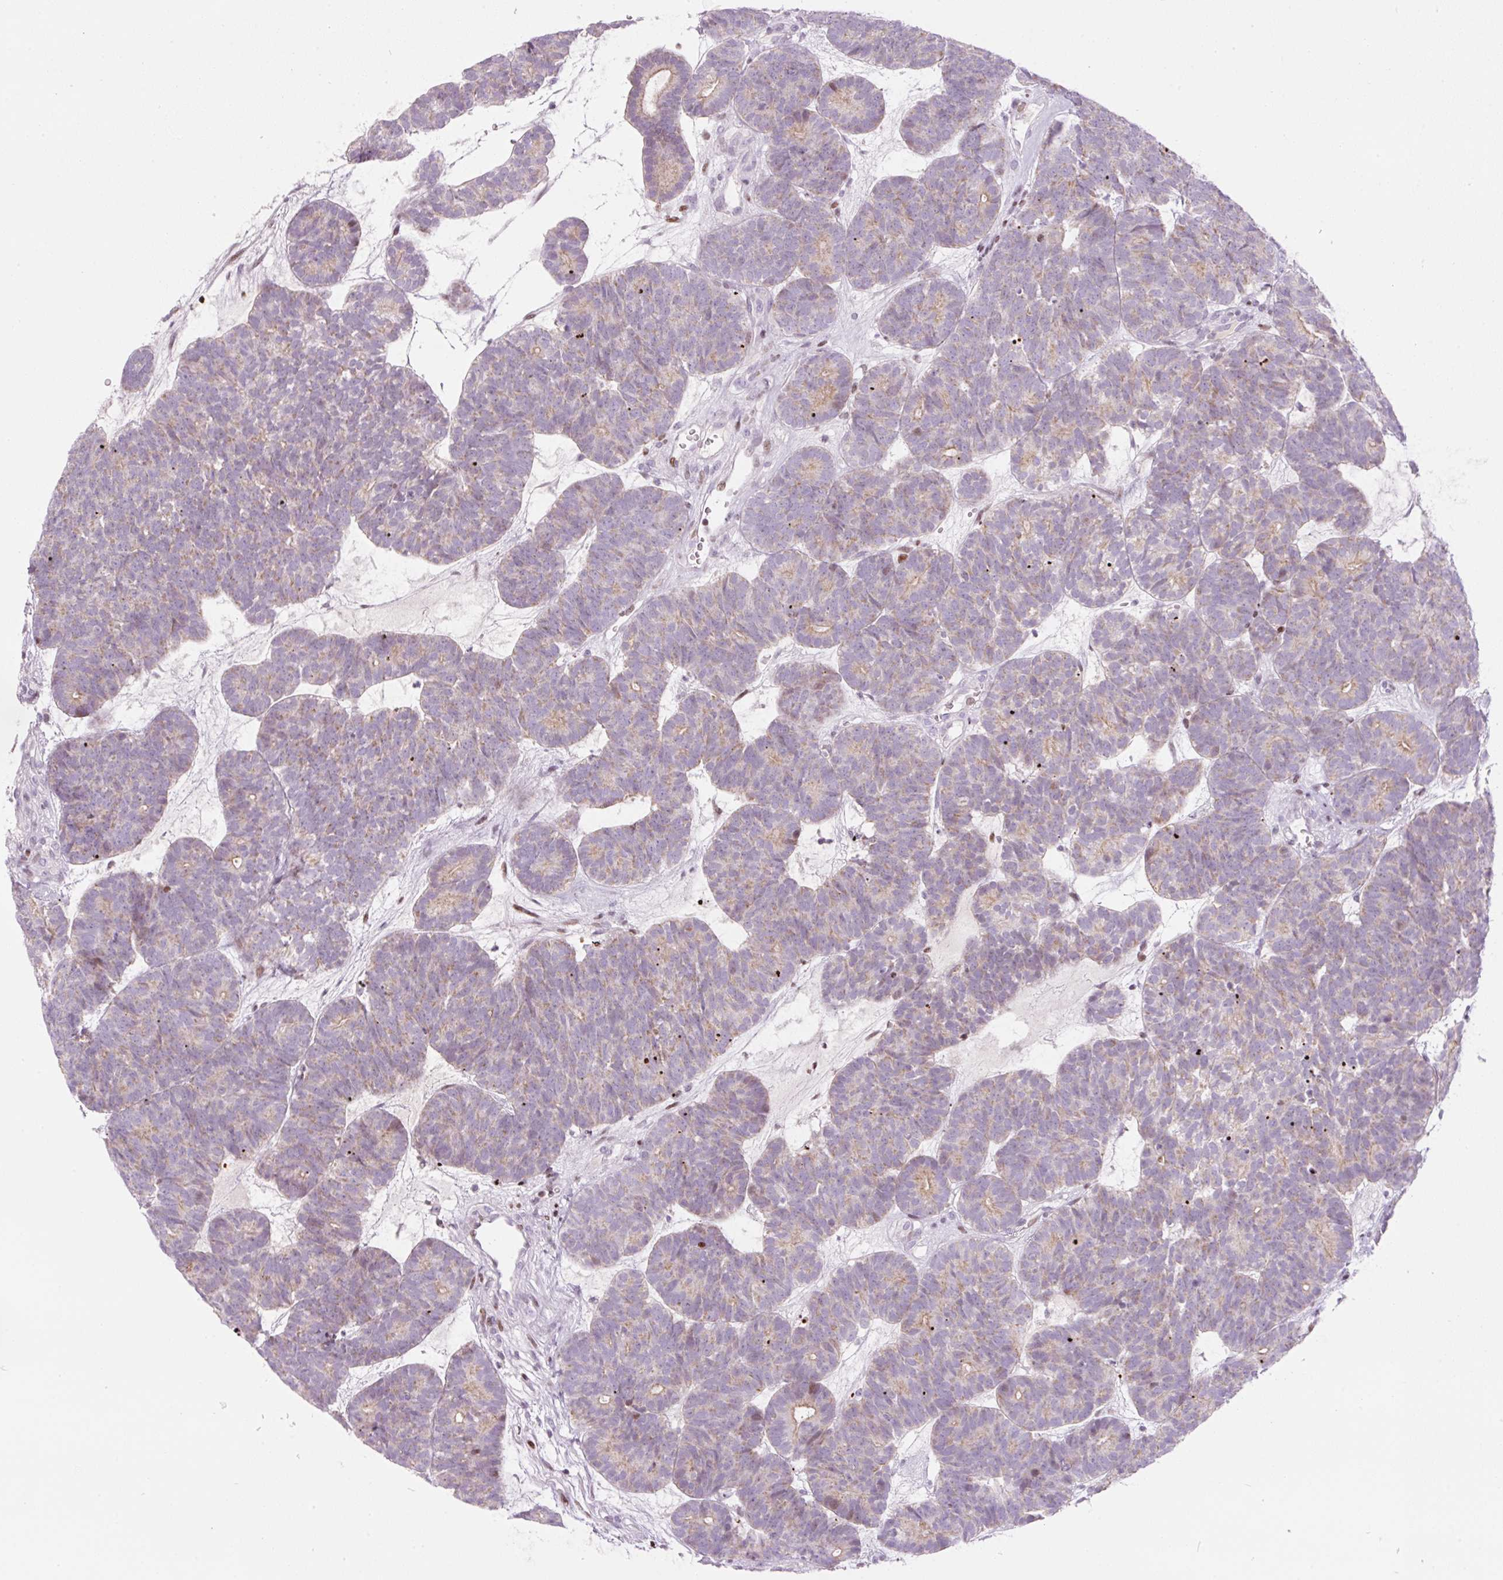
{"staining": {"intensity": "weak", "quantity": "25%-75%", "location": "cytoplasmic/membranous"}, "tissue": "head and neck cancer", "cell_type": "Tumor cells", "image_type": "cancer", "snomed": [{"axis": "morphology", "description": "Adenocarcinoma, NOS"}, {"axis": "topography", "description": "Head-Neck"}], "caption": "Immunohistochemistry (DAB (3,3'-diaminobenzidine)) staining of head and neck cancer reveals weak cytoplasmic/membranous protein positivity in approximately 25%-75% of tumor cells.", "gene": "TMEM177", "patient": {"sex": "female", "age": 81}}